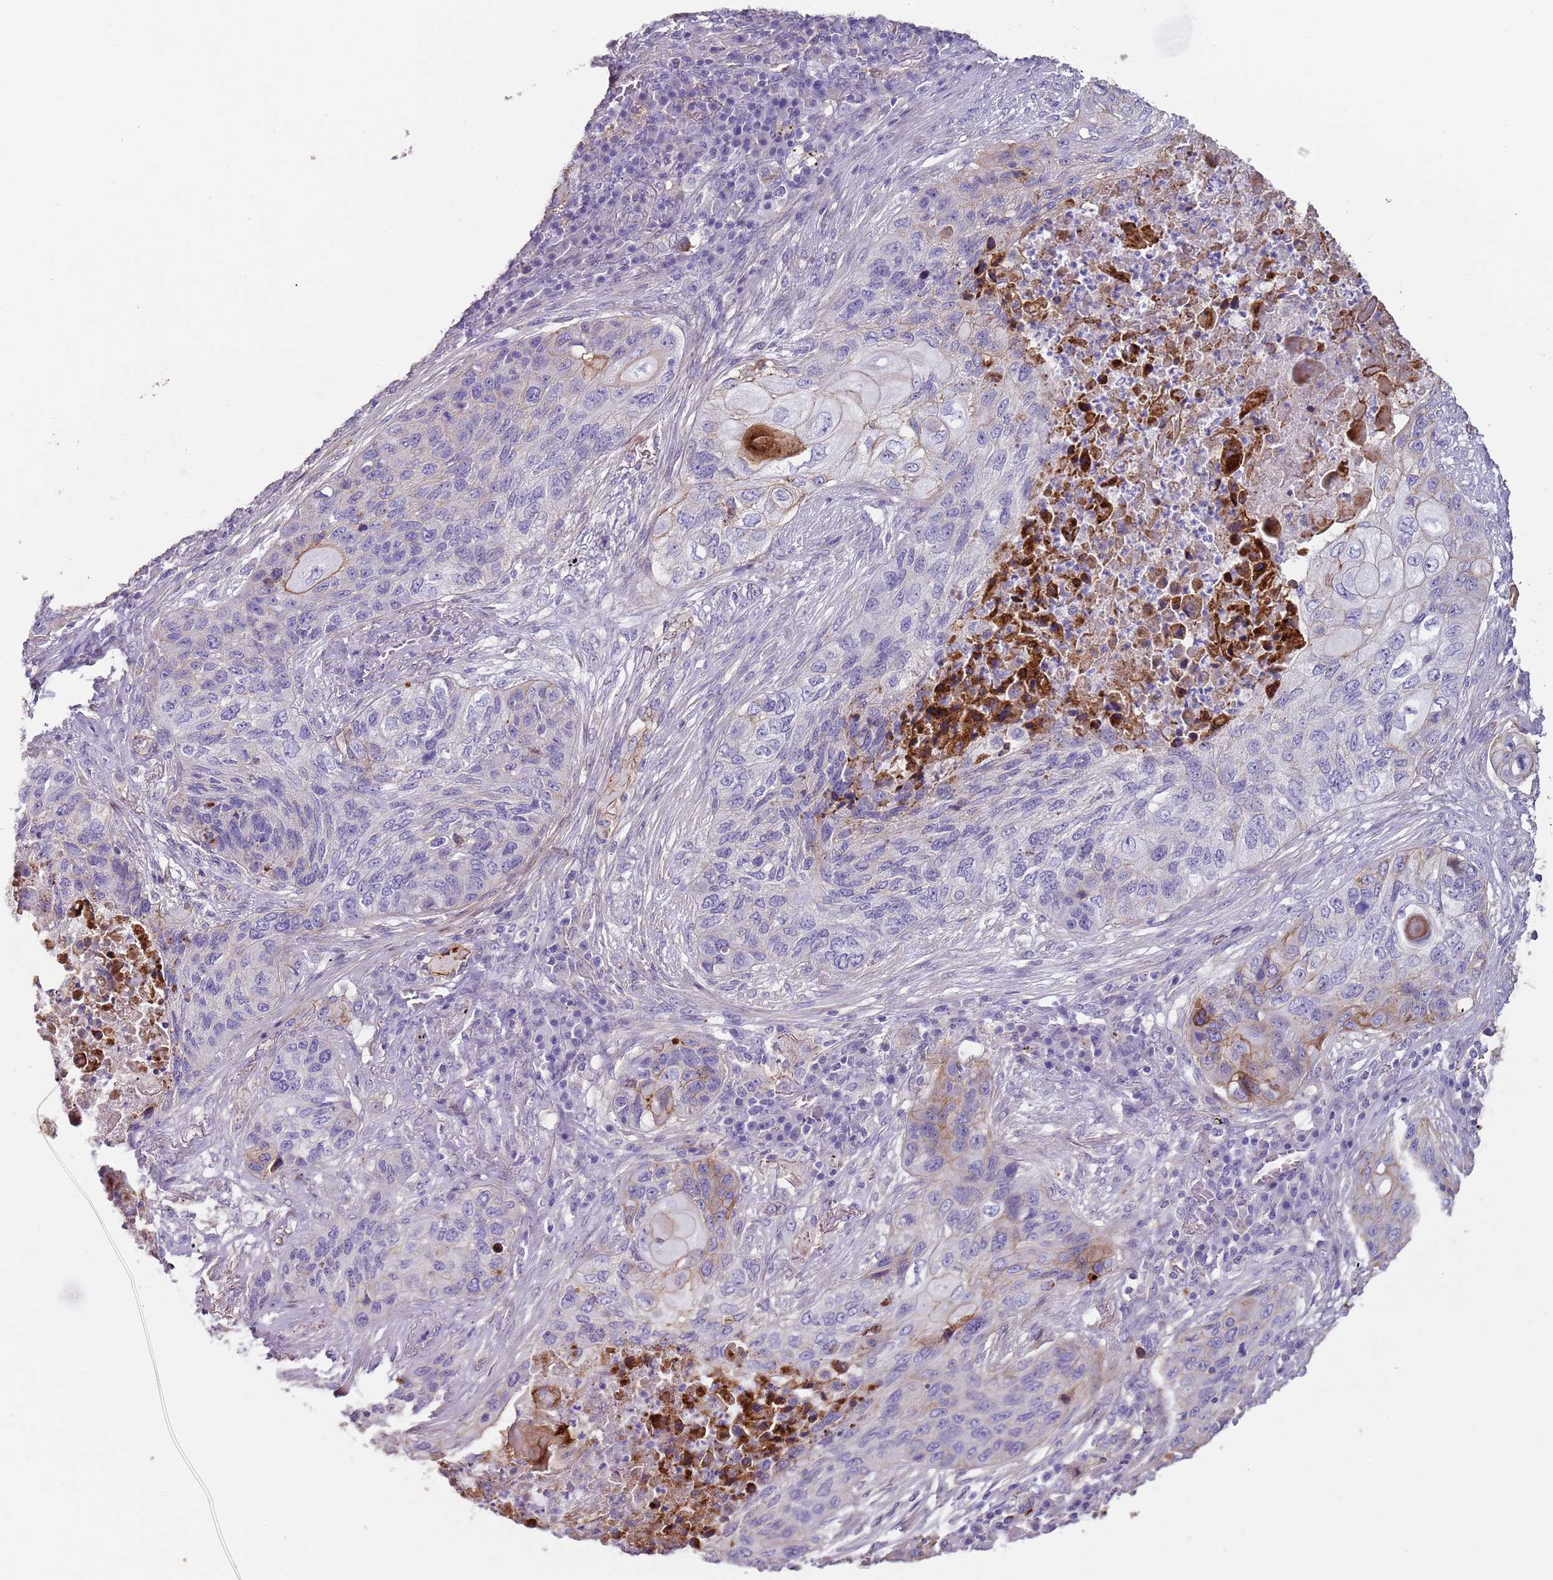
{"staining": {"intensity": "strong", "quantity": "<25%", "location": "cytoplasmic/membranous"}, "tissue": "lung cancer", "cell_type": "Tumor cells", "image_type": "cancer", "snomed": [{"axis": "morphology", "description": "Squamous cell carcinoma, NOS"}, {"axis": "topography", "description": "Lung"}], "caption": "Human squamous cell carcinoma (lung) stained with a brown dye reveals strong cytoplasmic/membranous positive staining in about <25% of tumor cells.", "gene": "NBPF3", "patient": {"sex": "female", "age": 63}}